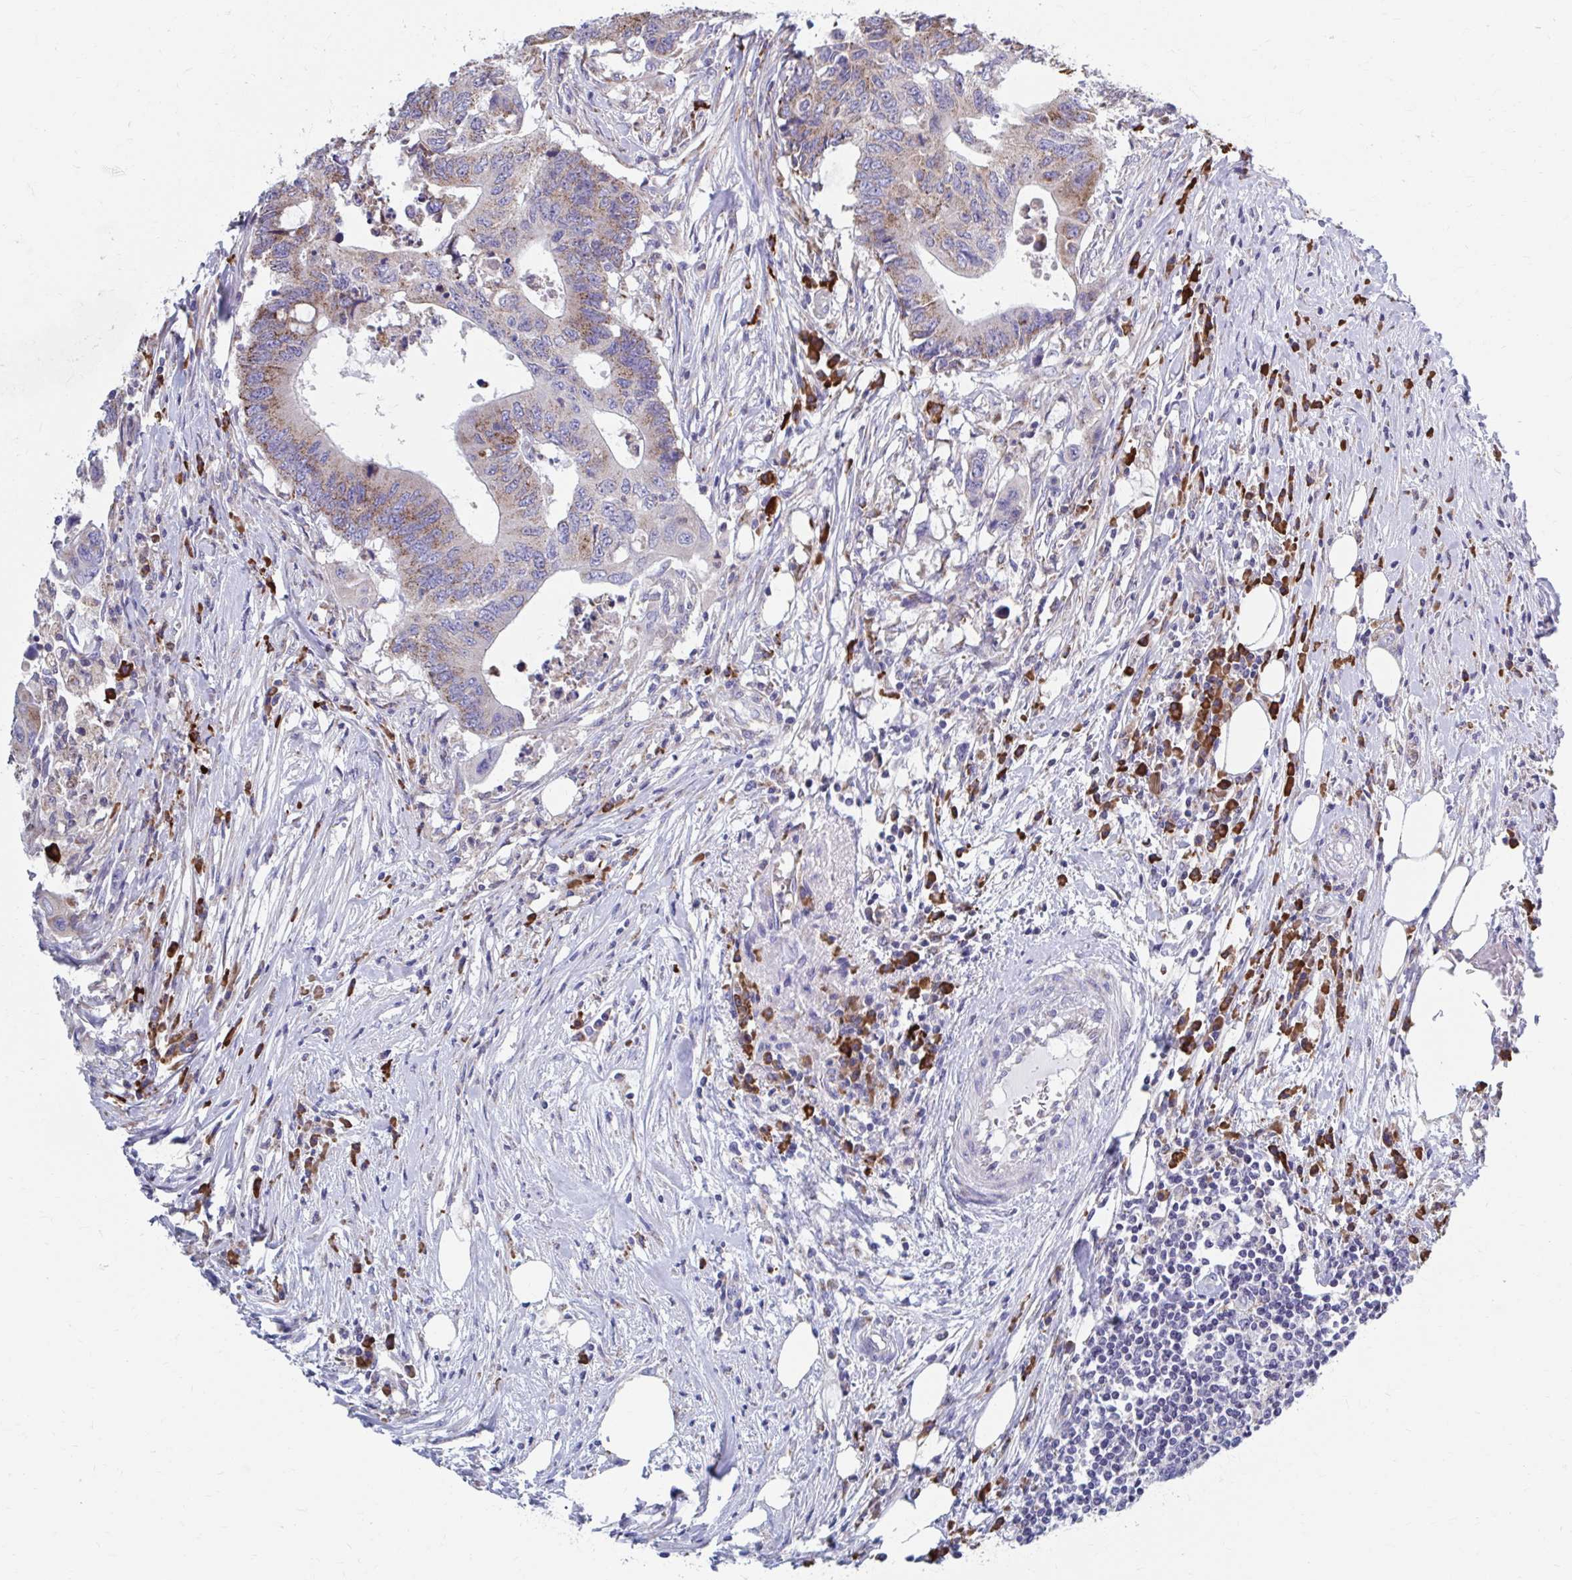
{"staining": {"intensity": "moderate", "quantity": "25%-75%", "location": "cytoplasmic/membranous"}, "tissue": "colorectal cancer", "cell_type": "Tumor cells", "image_type": "cancer", "snomed": [{"axis": "morphology", "description": "Adenocarcinoma, NOS"}, {"axis": "topography", "description": "Colon"}], "caption": "There is medium levels of moderate cytoplasmic/membranous positivity in tumor cells of colorectal adenocarcinoma, as demonstrated by immunohistochemical staining (brown color).", "gene": "FKBP2", "patient": {"sex": "male", "age": 71}}